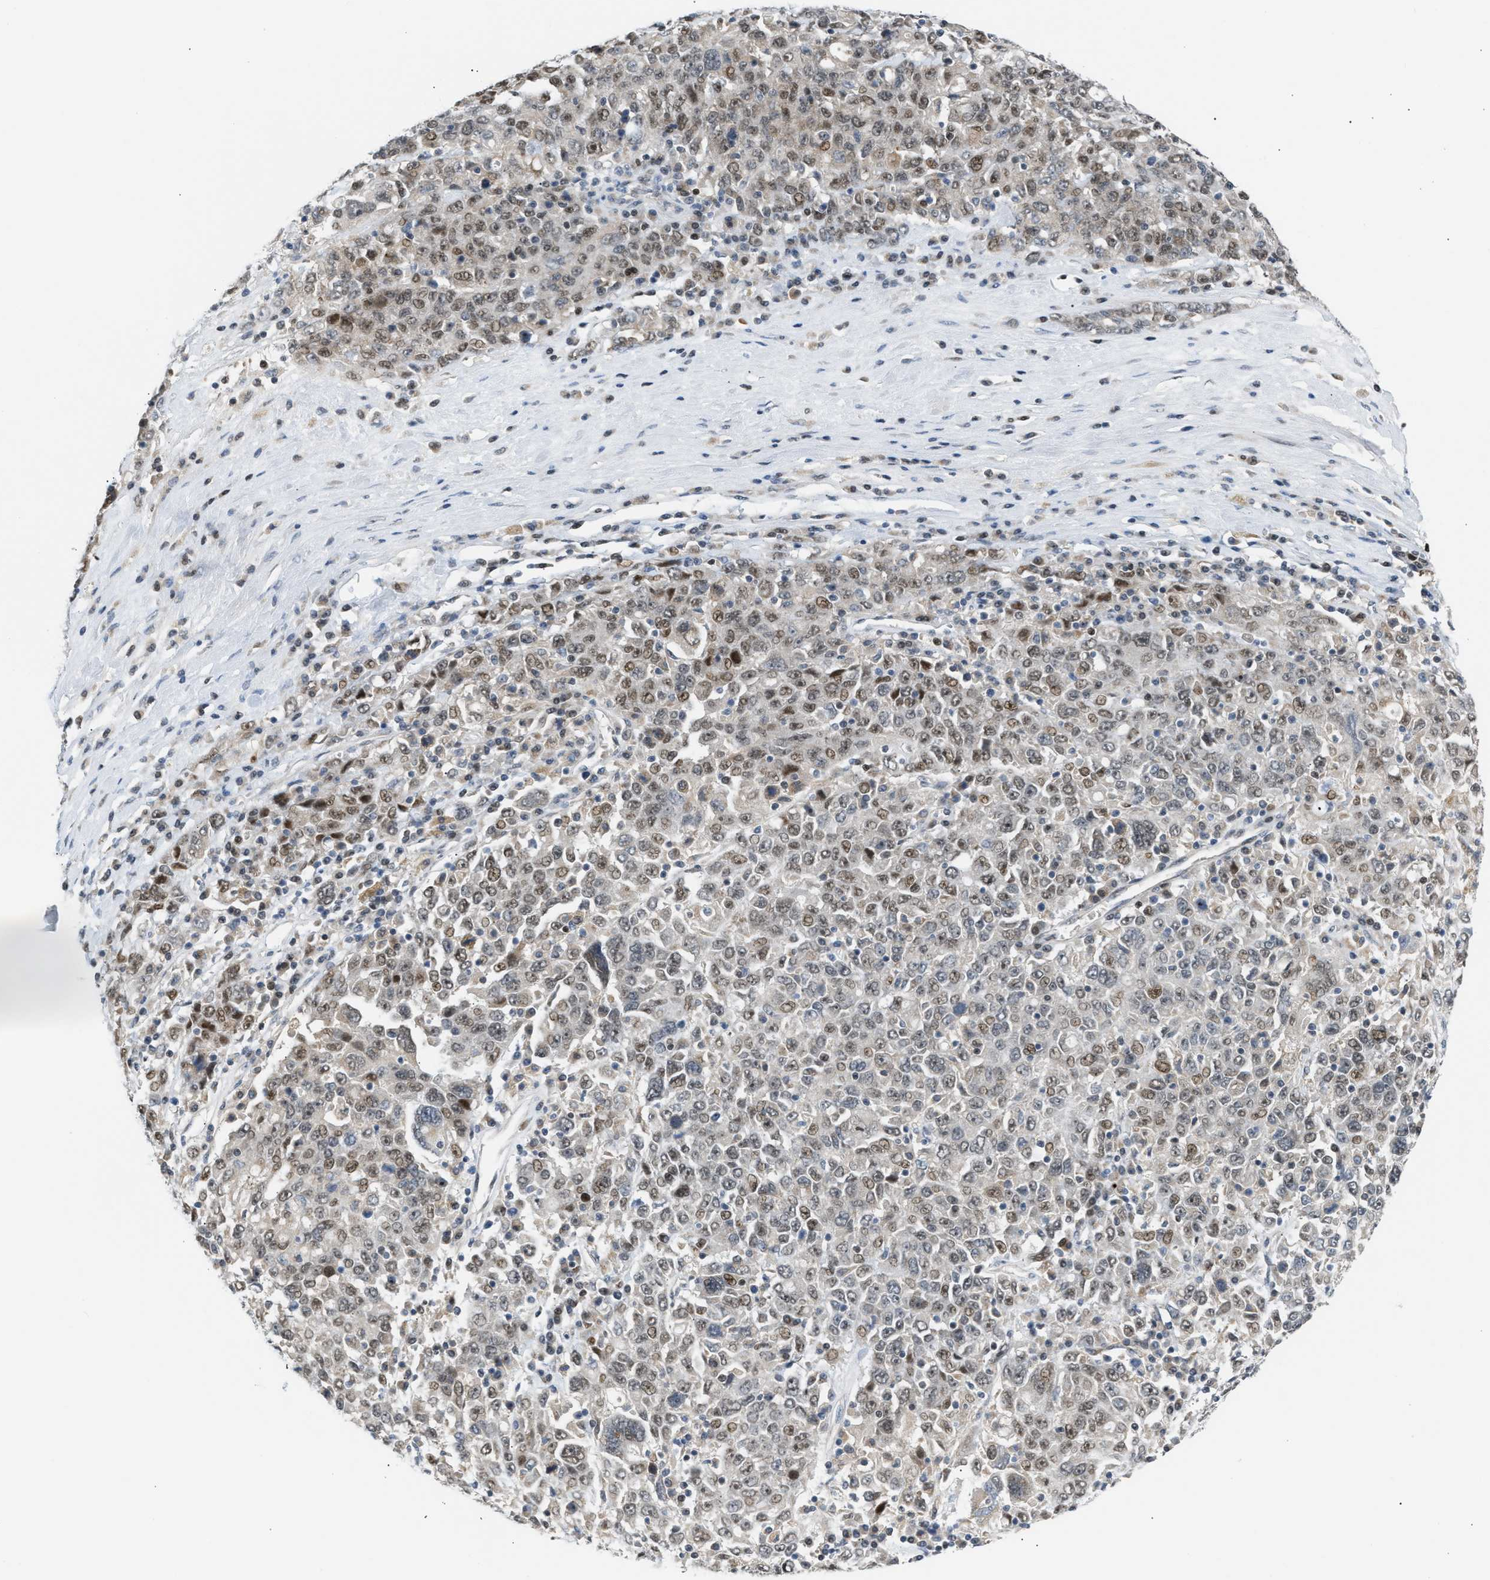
{"staining": {"intensity": "moderate", "quantity": ">75%", "location": "nuclear"}, "tissue": "ovarian cancer", "cell_type": "Tumor cells", "image_type": "cancer", "snomed": [{"axis": "morphology", "description": "Carcinoma, endometroid"}, {"axis": "topography", "description": "Ovary"}], "caption": "Protein expression by immunohistochemistry (IHC) shows moderate nuclear expression in approximately >75% of tumor cells in endometroid carcinoma (ovarian). (brown staining indicates protein expression, while blue staining denotes nuclei).", "gene": "NPS", "patient": {"sex": "female", "age": 62}}